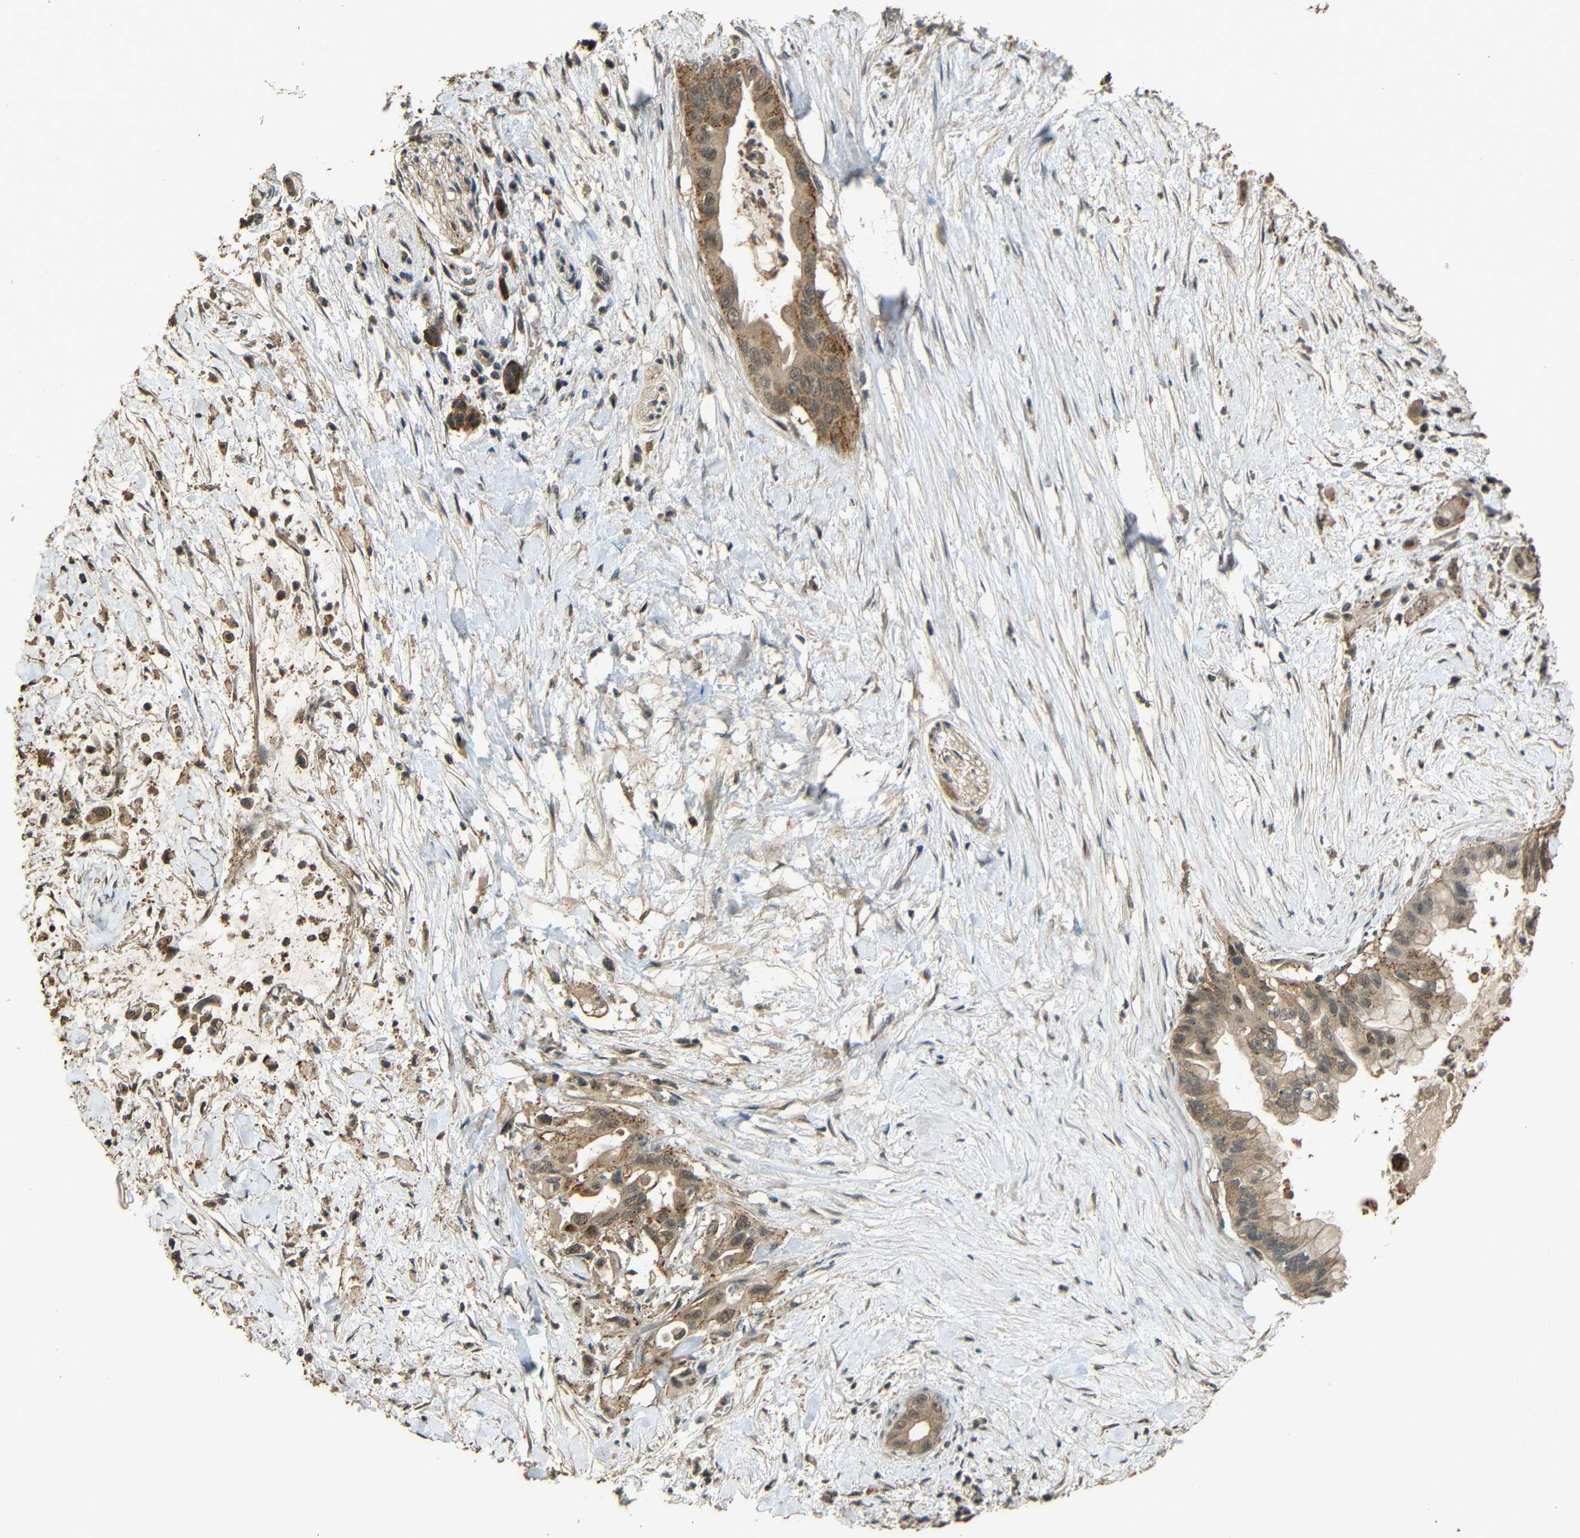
{"staining": {"intensity": "moderate", "quantity": ">75%", "location": "cytoplasmic/membranous"}, "tissue": "pancreatic cancer", "cell_type": "Tumor cells", "image_type": "cancer", "snomed": [{"axis": "morphology", "description": "Adenocarcinoma, NOS"}, {"axis": "topography", "description": "Pancreas"}], "caption": "Protein positivity by IHC displays moderate cytoplasmic/membranous expression in about >75% of tumor cells in pancreatic cancer.", "gene": "PDE5A", "patient": {"sex": "male", "age": 55}}